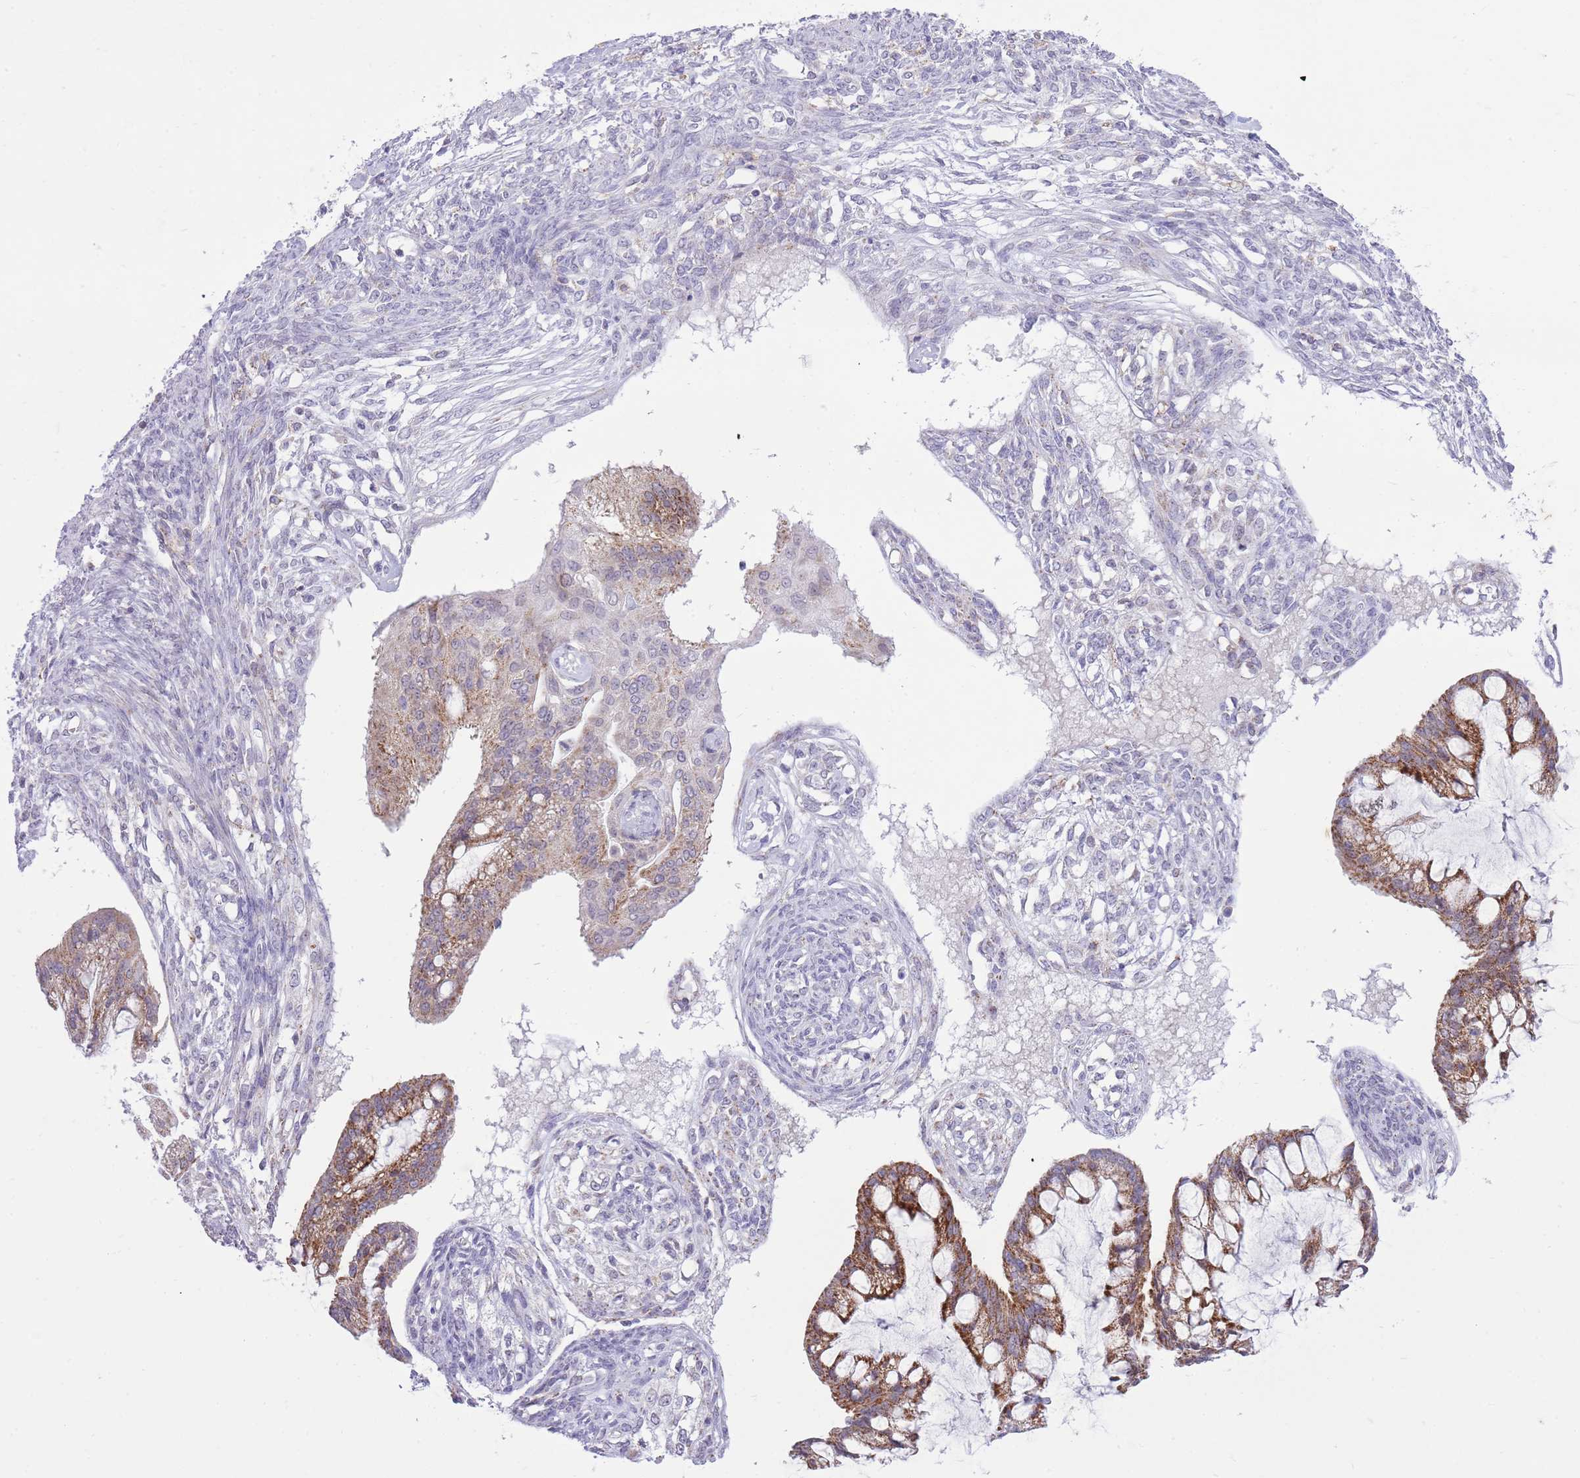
{"staining": {"intensity": "moderate", "quantity": ">75%", "location": "cytoplasmic/membranous"}, "tissue": "ovarian cancer", "cell_type": "Tumor cells", "image_type": "cancer", "snomed": [{"axis": "morphology", "description": "Cystadenocarcinoma, mucinous, NOS"}, {"axis": "topography", "description": "Ovary"}], "caption": "Immunohistochemical staining of ovarian cancer reveals medium levels of moderate cytoplasmic/membranous positivity in approximately >75% of tumor cells.", "gene": "DENND2D", "patient": {"sex": "female", "age": 73}}